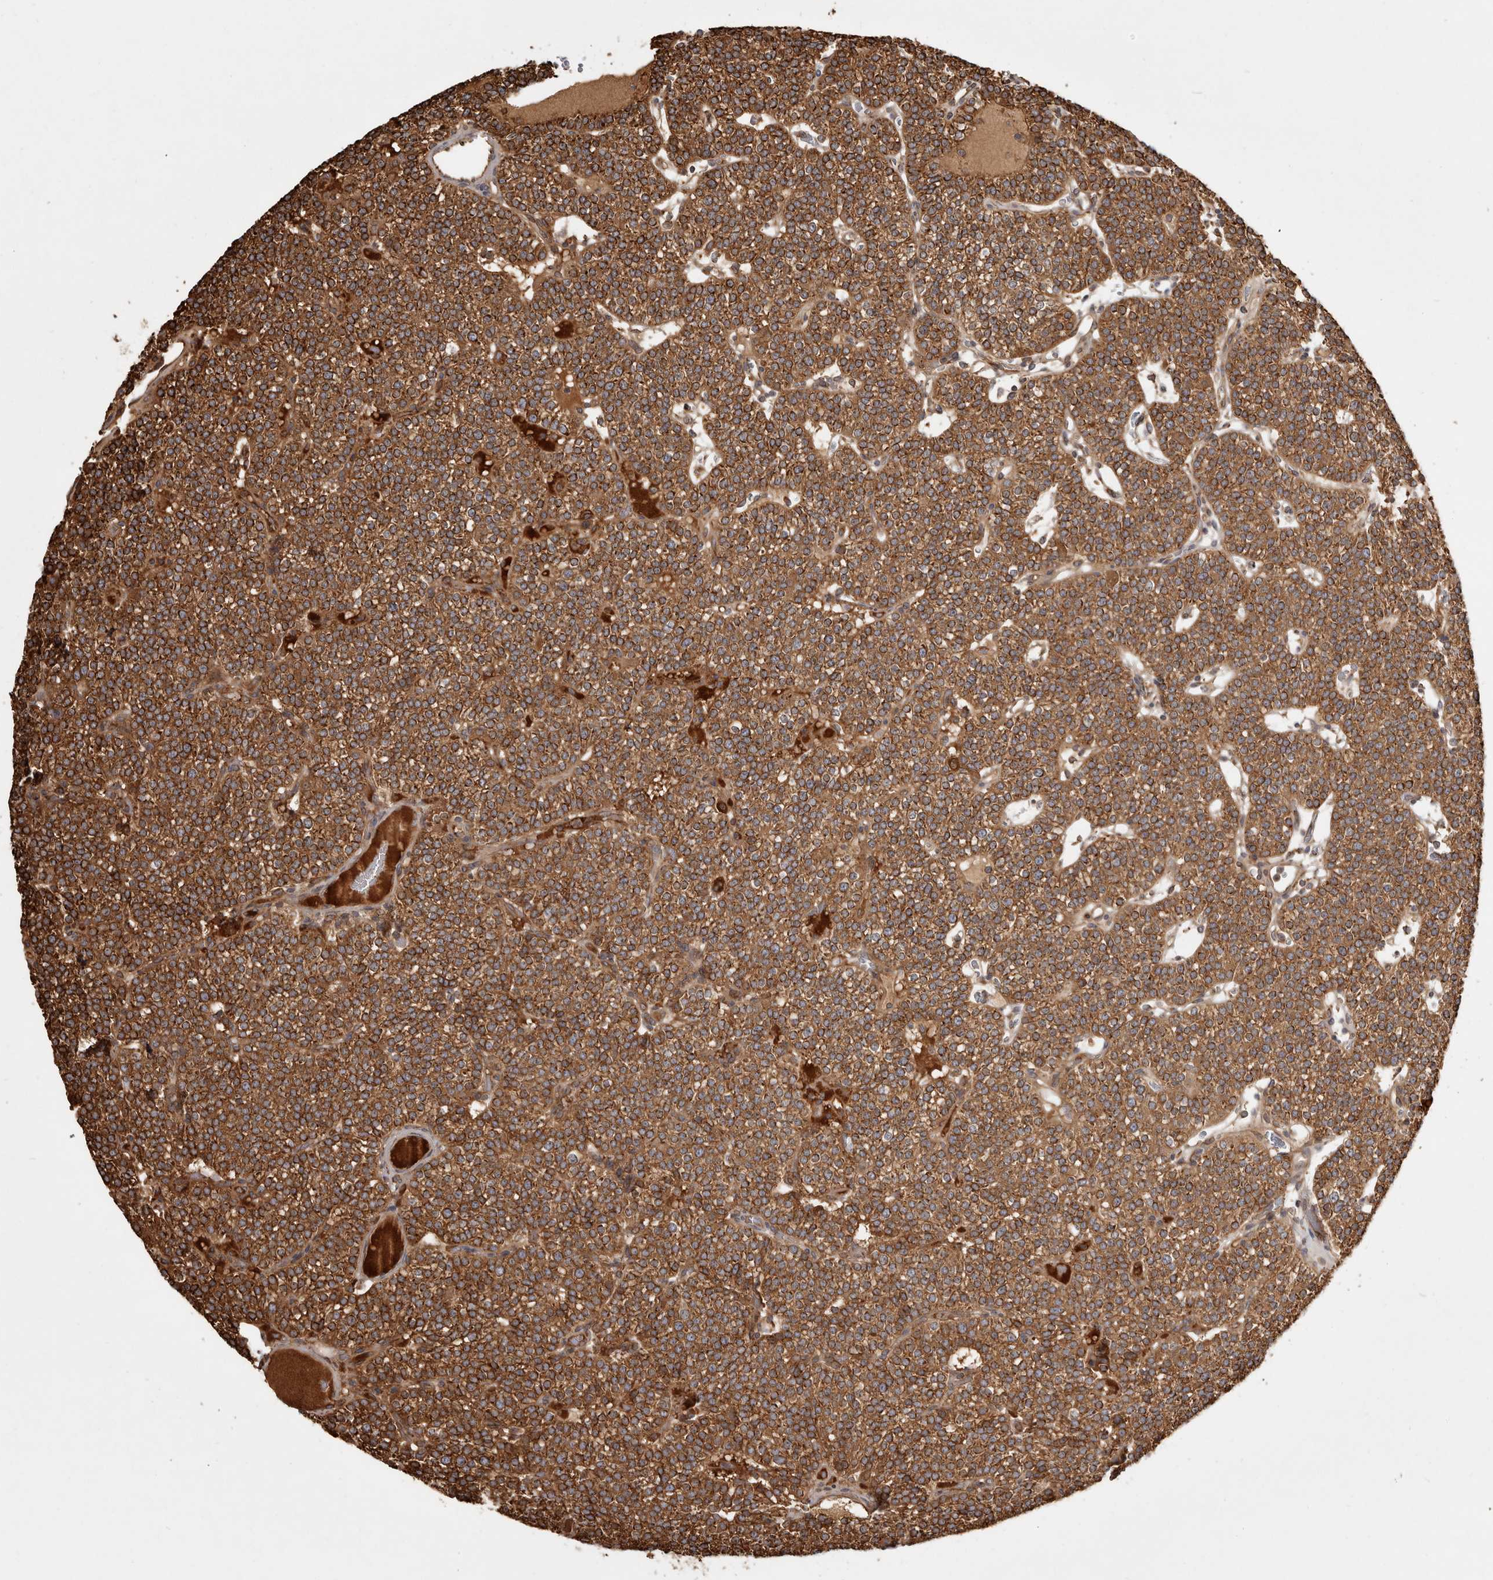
{"staining": {"intensity": "strong", "quantity": ">75%", "location": "cytoplasmic/membranous"}, "tissue": "parathyroid gland", "cell_type": "Glandular cells", "image_type": "normal", "snomed": [{"axis": "morphology", "description": "Normal tissue, NOS"}, {"axis": "topography", "description": "Parathyroid gland"}], "caption": "An immunohistochemistry histopathology image of normal tissue is shown. Protein staining in brown shows strong cytoplasmic/membranous positivity in parathyroid gland within glandular cells.", "gene": "CAMSAP2", "patient": {"sex": "male", "age": 83}}